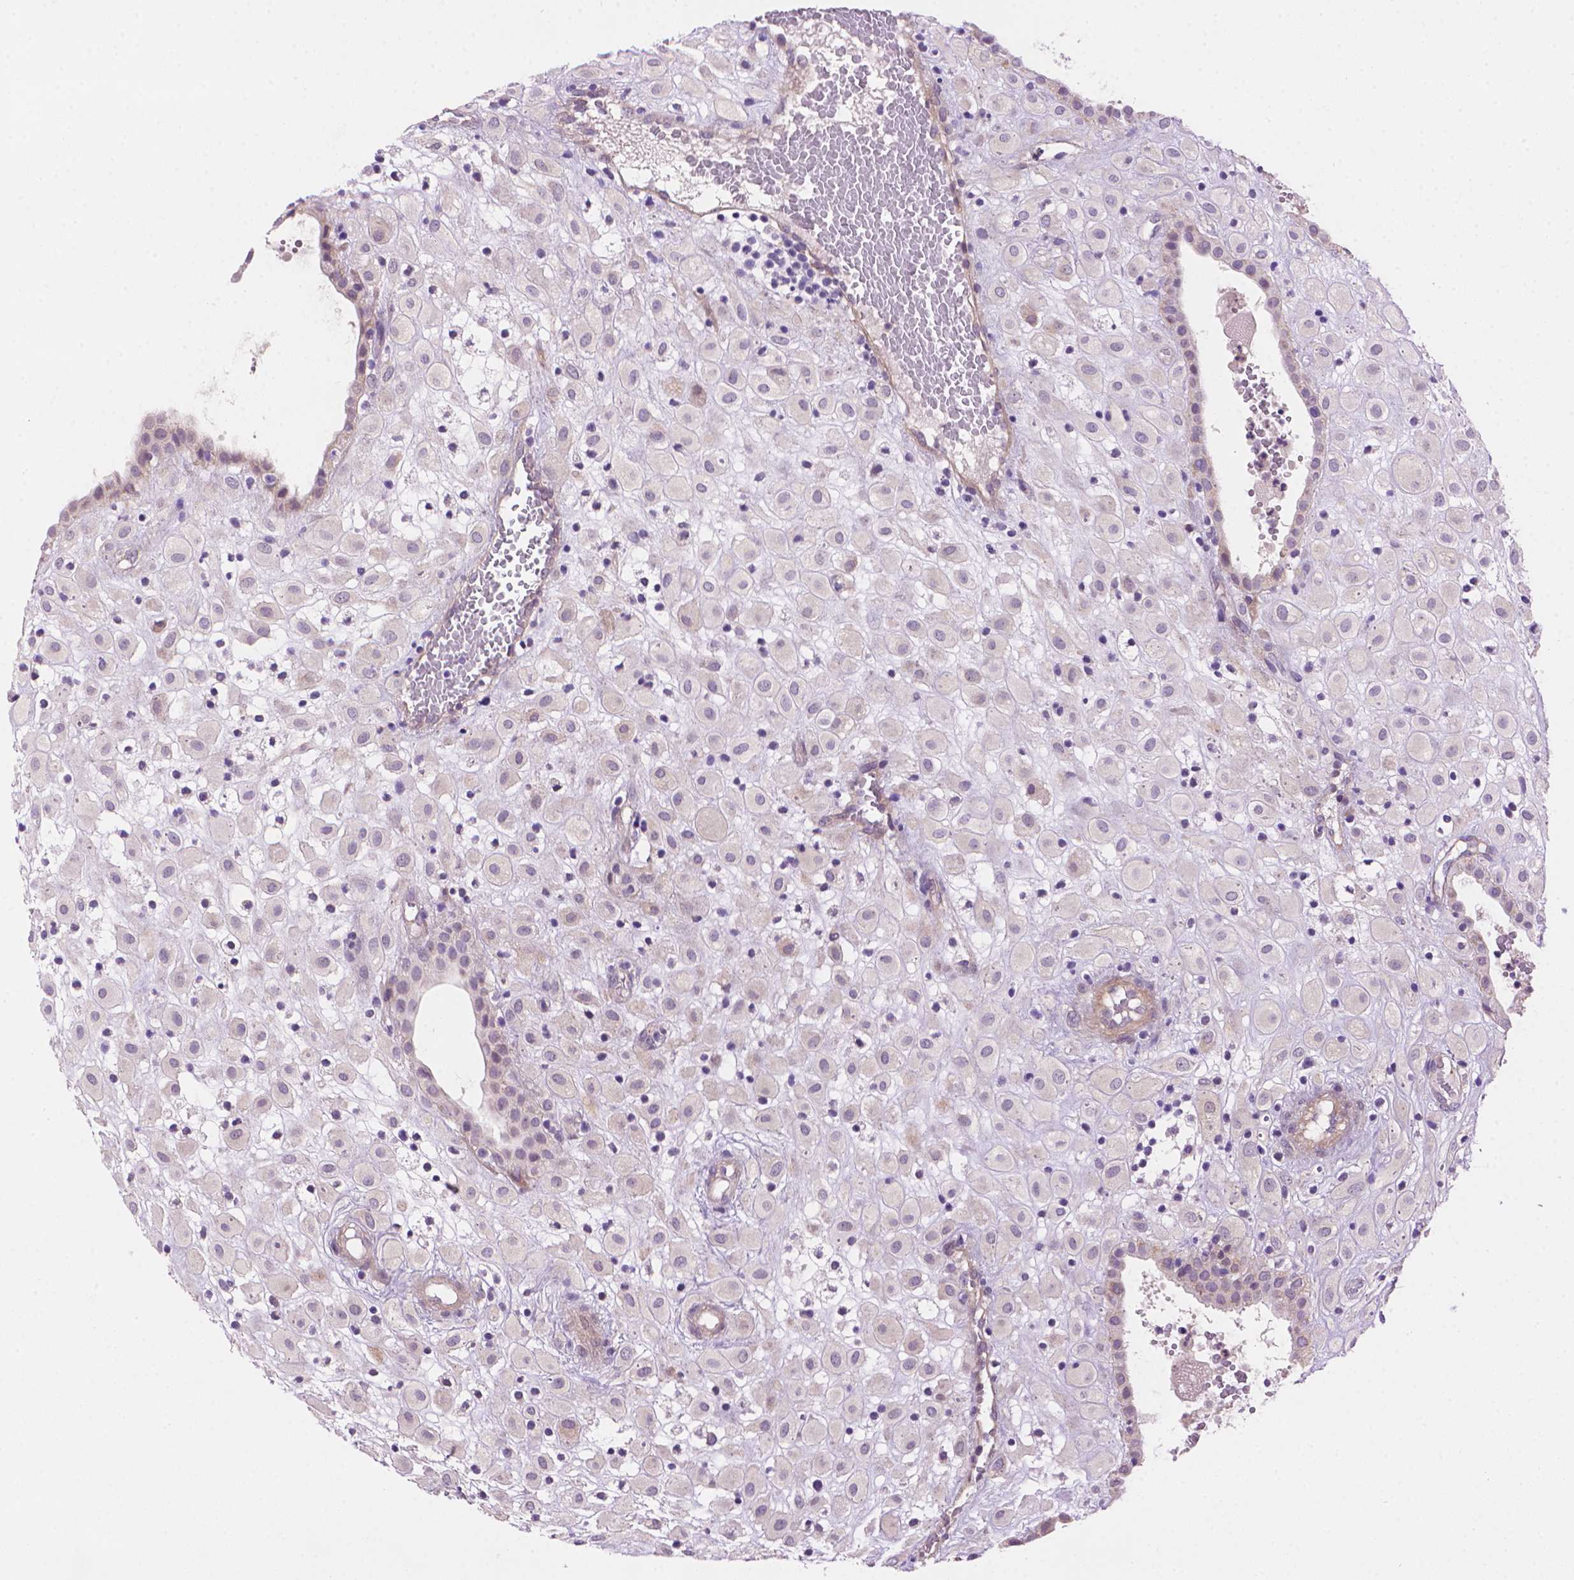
{"staining": {"intensity": "negative", "quantity": "none", "location": "none"}, "tissue": "placenta", "cell_type": "Decidual cells", "image_type": "normal", "snomed": [{"axis": "morphology", "description": "Normal tissue, NOS"}, {"axis": "topography", "description": "Placenta"}], "caption": "Histopathology image shows no significant protein staining in decidual cells of unremarkable placenta. Nuclei are stained in blue.", "gene": "AMMECR1L", "patient": {"sex": "female", "age": 24}}